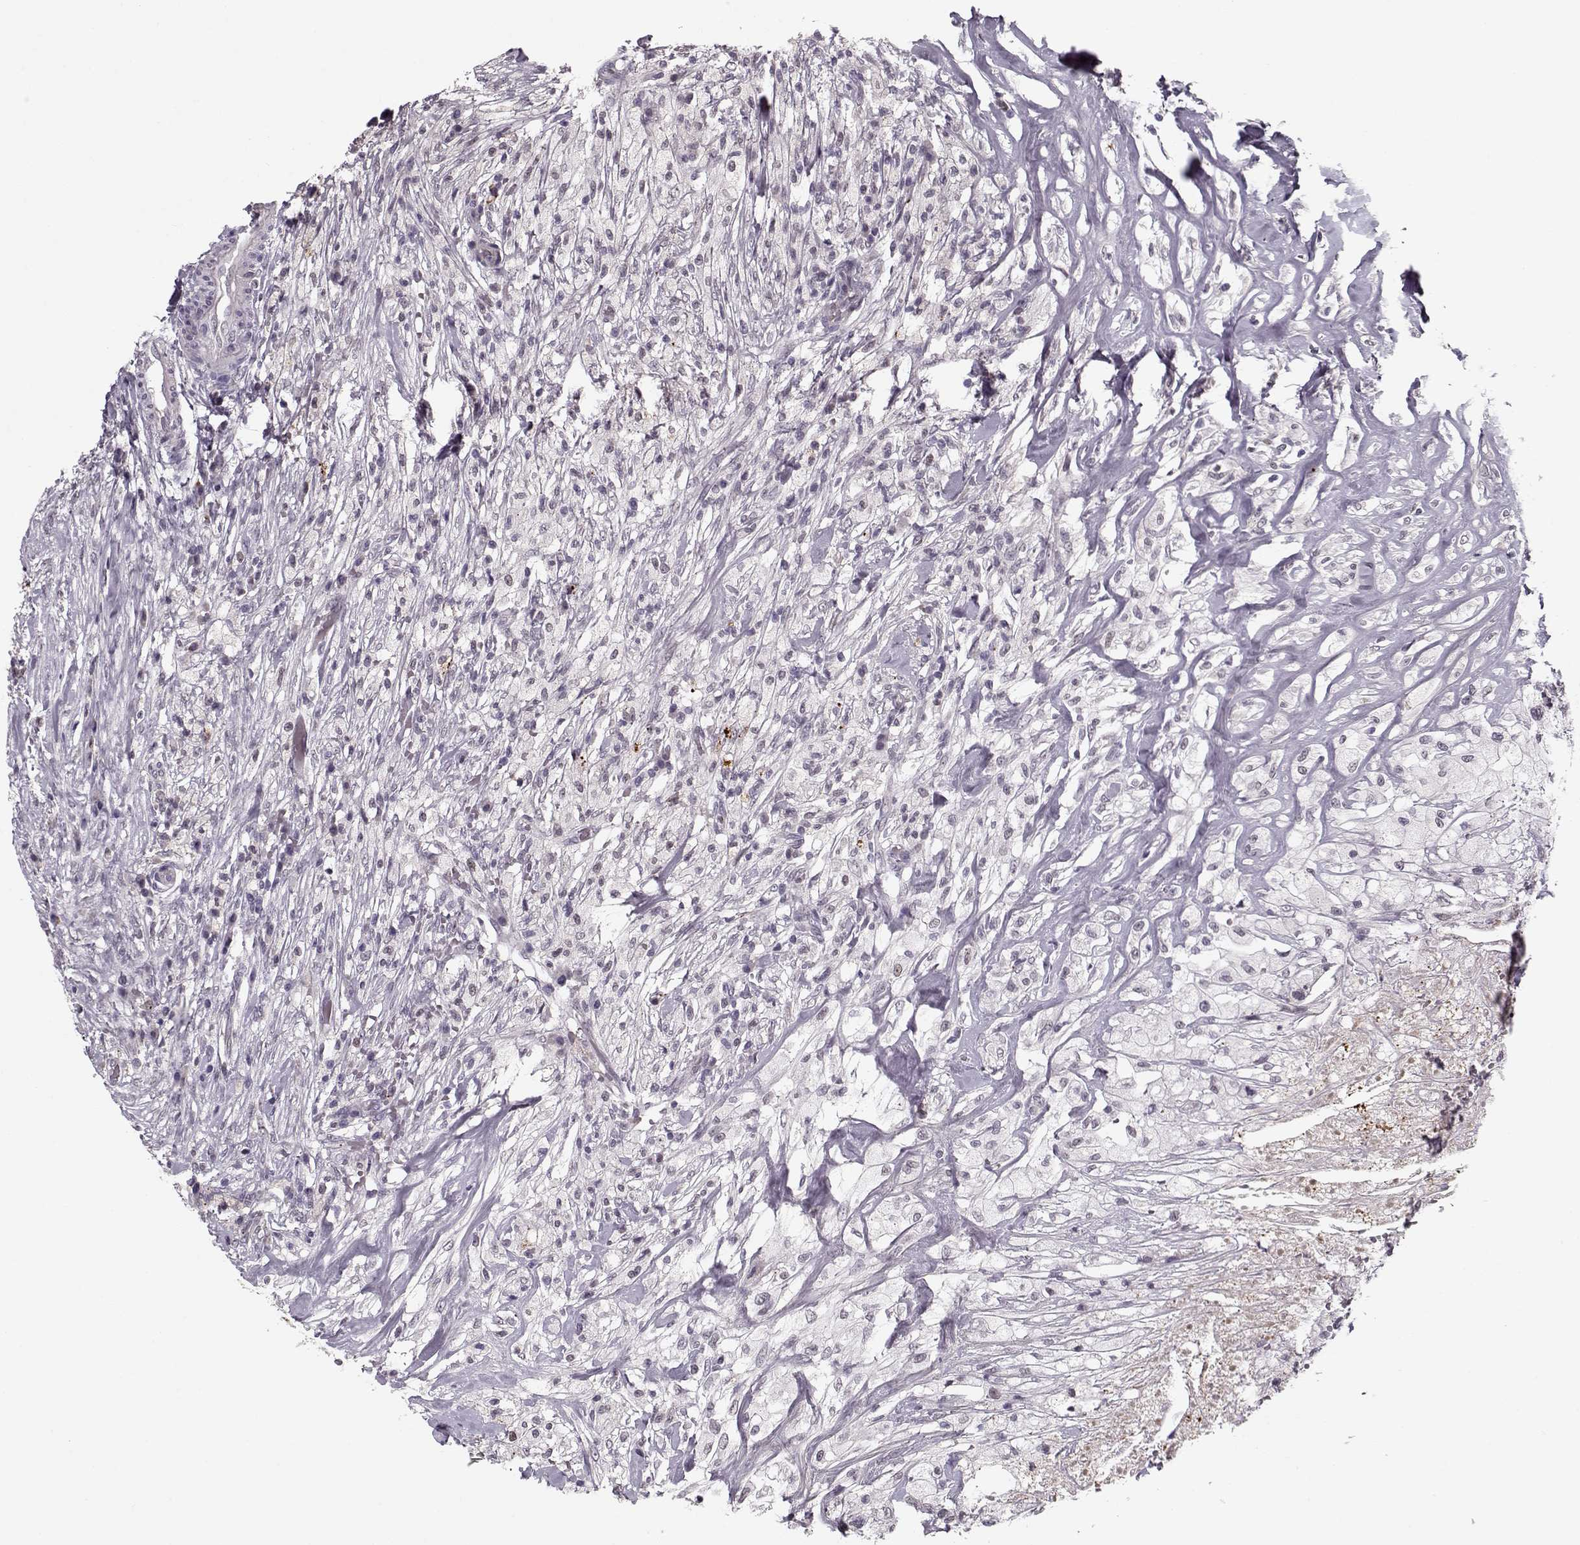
{"staining": {"intensity": "negative", "quantity": "none", "location": "none"}, "tissue": "testis cancer", "cell_type": "Tumor cells", "image_type": "cancer", "snomed": [{"axis": "morphology", "description": "Necrosis, NOS"}, {"axis": "morphology", "description": "Carcinoma, Embryonal, NOS"}, {"axis": "topography", "description": "Testis"}], "caption": "The histopathology image demonstrates no staining of tumor cells in testis cancer.", "gene": "DNAI3", "patient": {"sex": "male", "age": 19}}